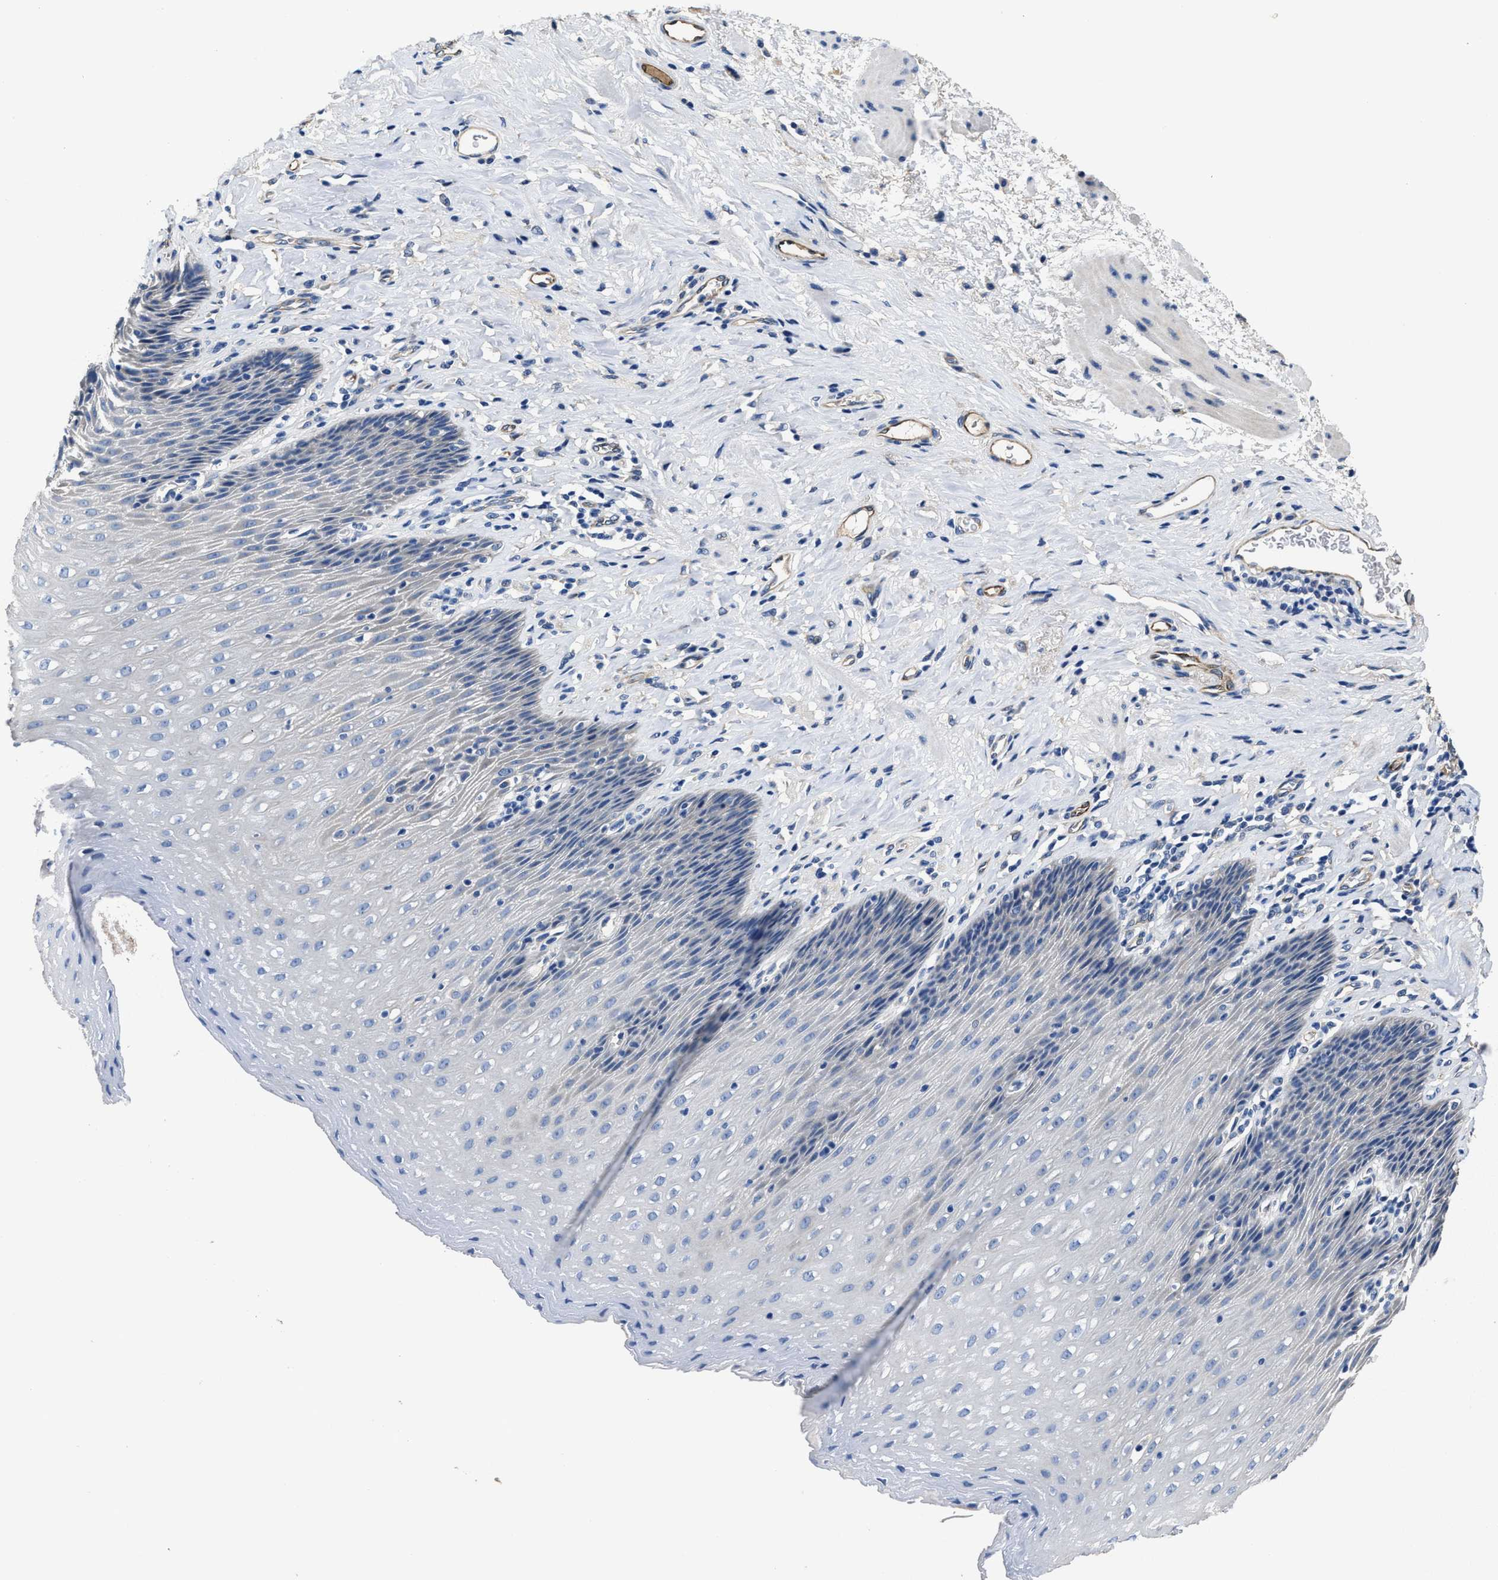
{"staining": {"intensity": "negative", "quantity": "none", "location": "none"}, "tissue": "esophagus", "cell_type": "Squamous epithelial cells", "image_type": "normal", "snomed": [{"axis": "morphology", "description": "Normal tissue, NOS"}, {"axis": "topography", "description": "Esophagus"}], "caption": "Squamous epithelial cells are negative for brown protein staining in benign esophagus. (Immunohistochemistry, brightfield microscopy, high magnification).", "gene": "PEG10", "patient": {"sex": "female", "age": 61}}